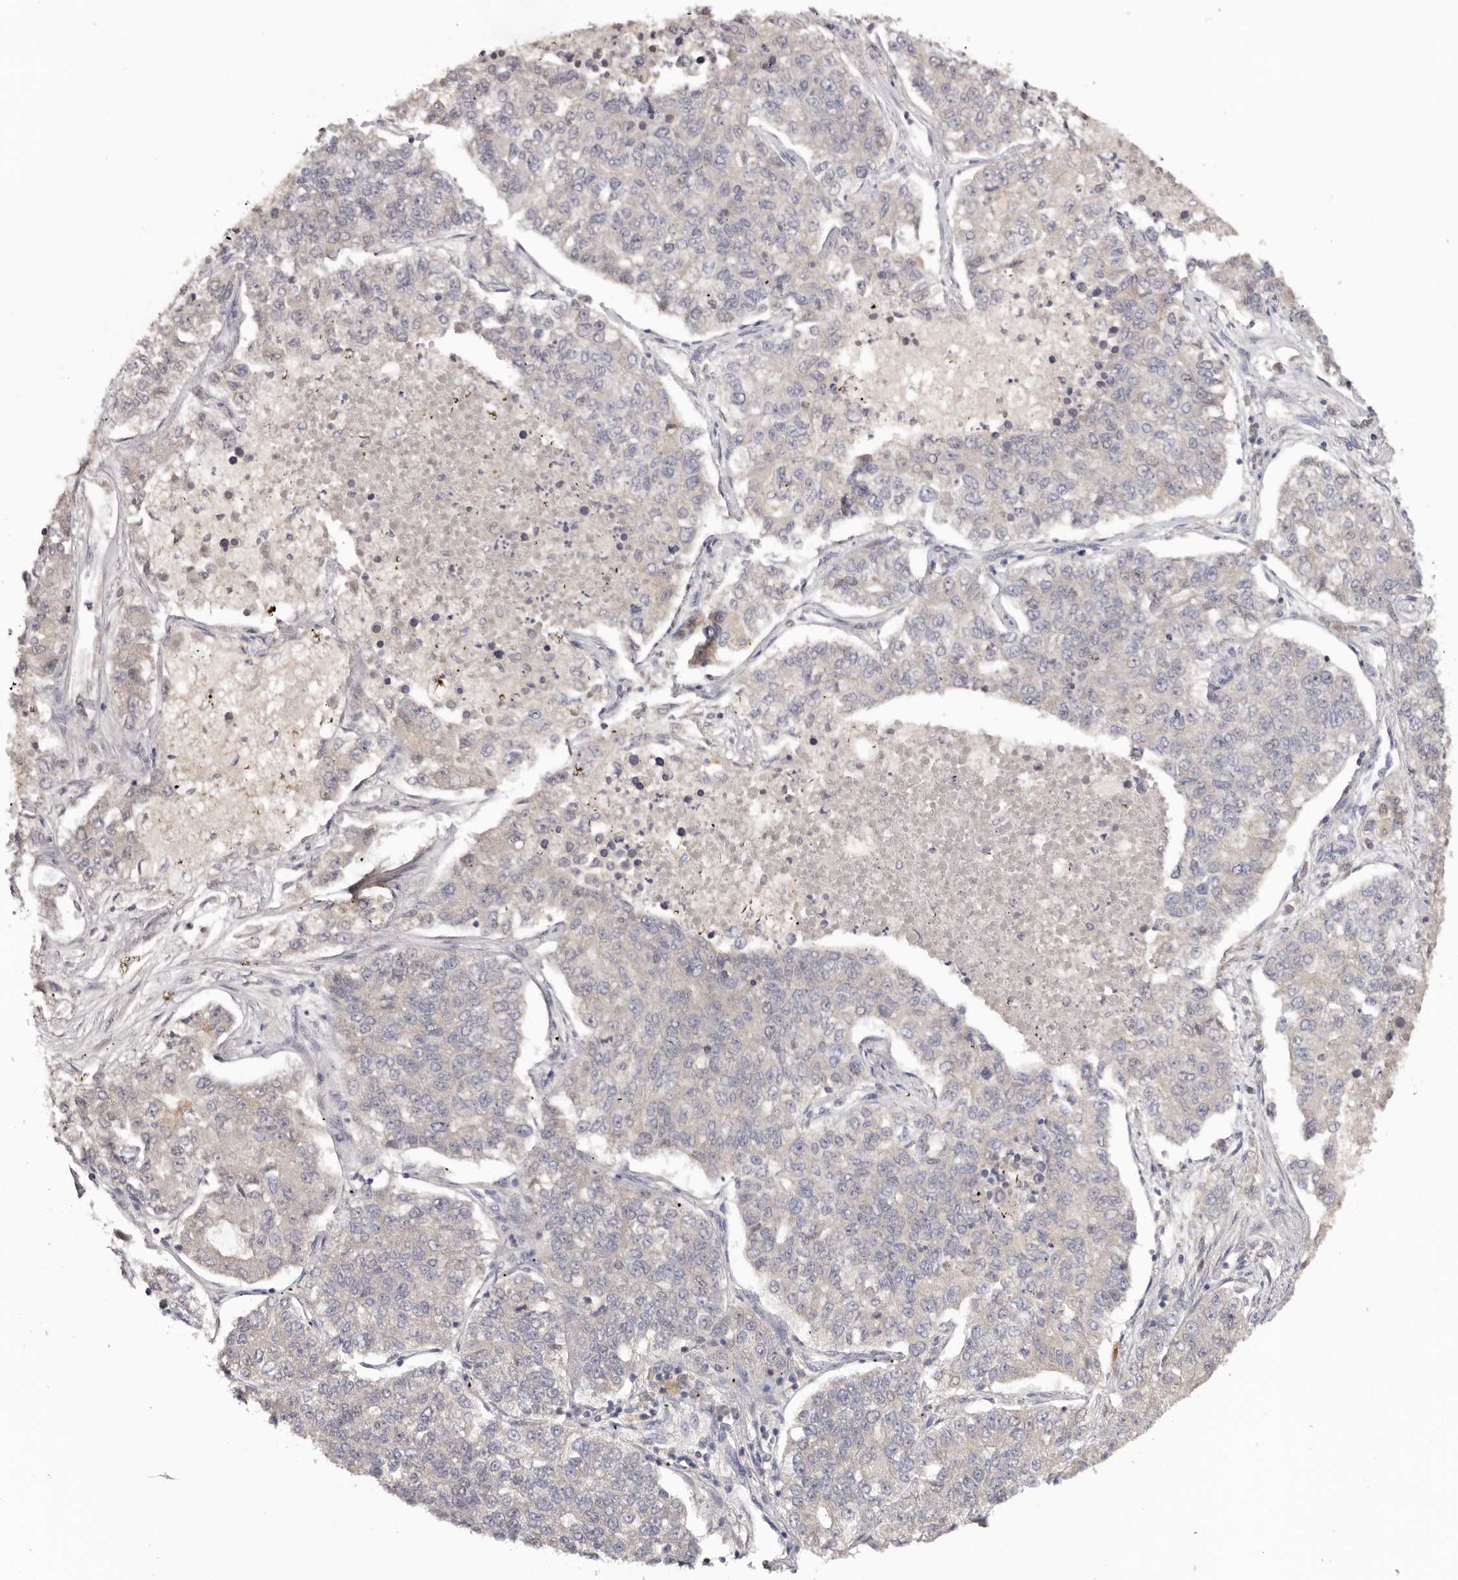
{"staining": {"intensity": "weak", "quantity": "<25%", "location": "nuclear"}, "tissue": "lung cancer", "cell_type": "Tumor cells", "image_type": "cancer", "snomed": [{"axis": "morphology", "description": "Adenocarcinoma, NOS"}, {"axis": "topography", "description": "Lung"}], "caption": "Lung cancer was stained to show a protein in brown. There is no significant staining in tumor cells.", "gene": "CCDC190", "patient": {"sex": "male", "age": 49}}